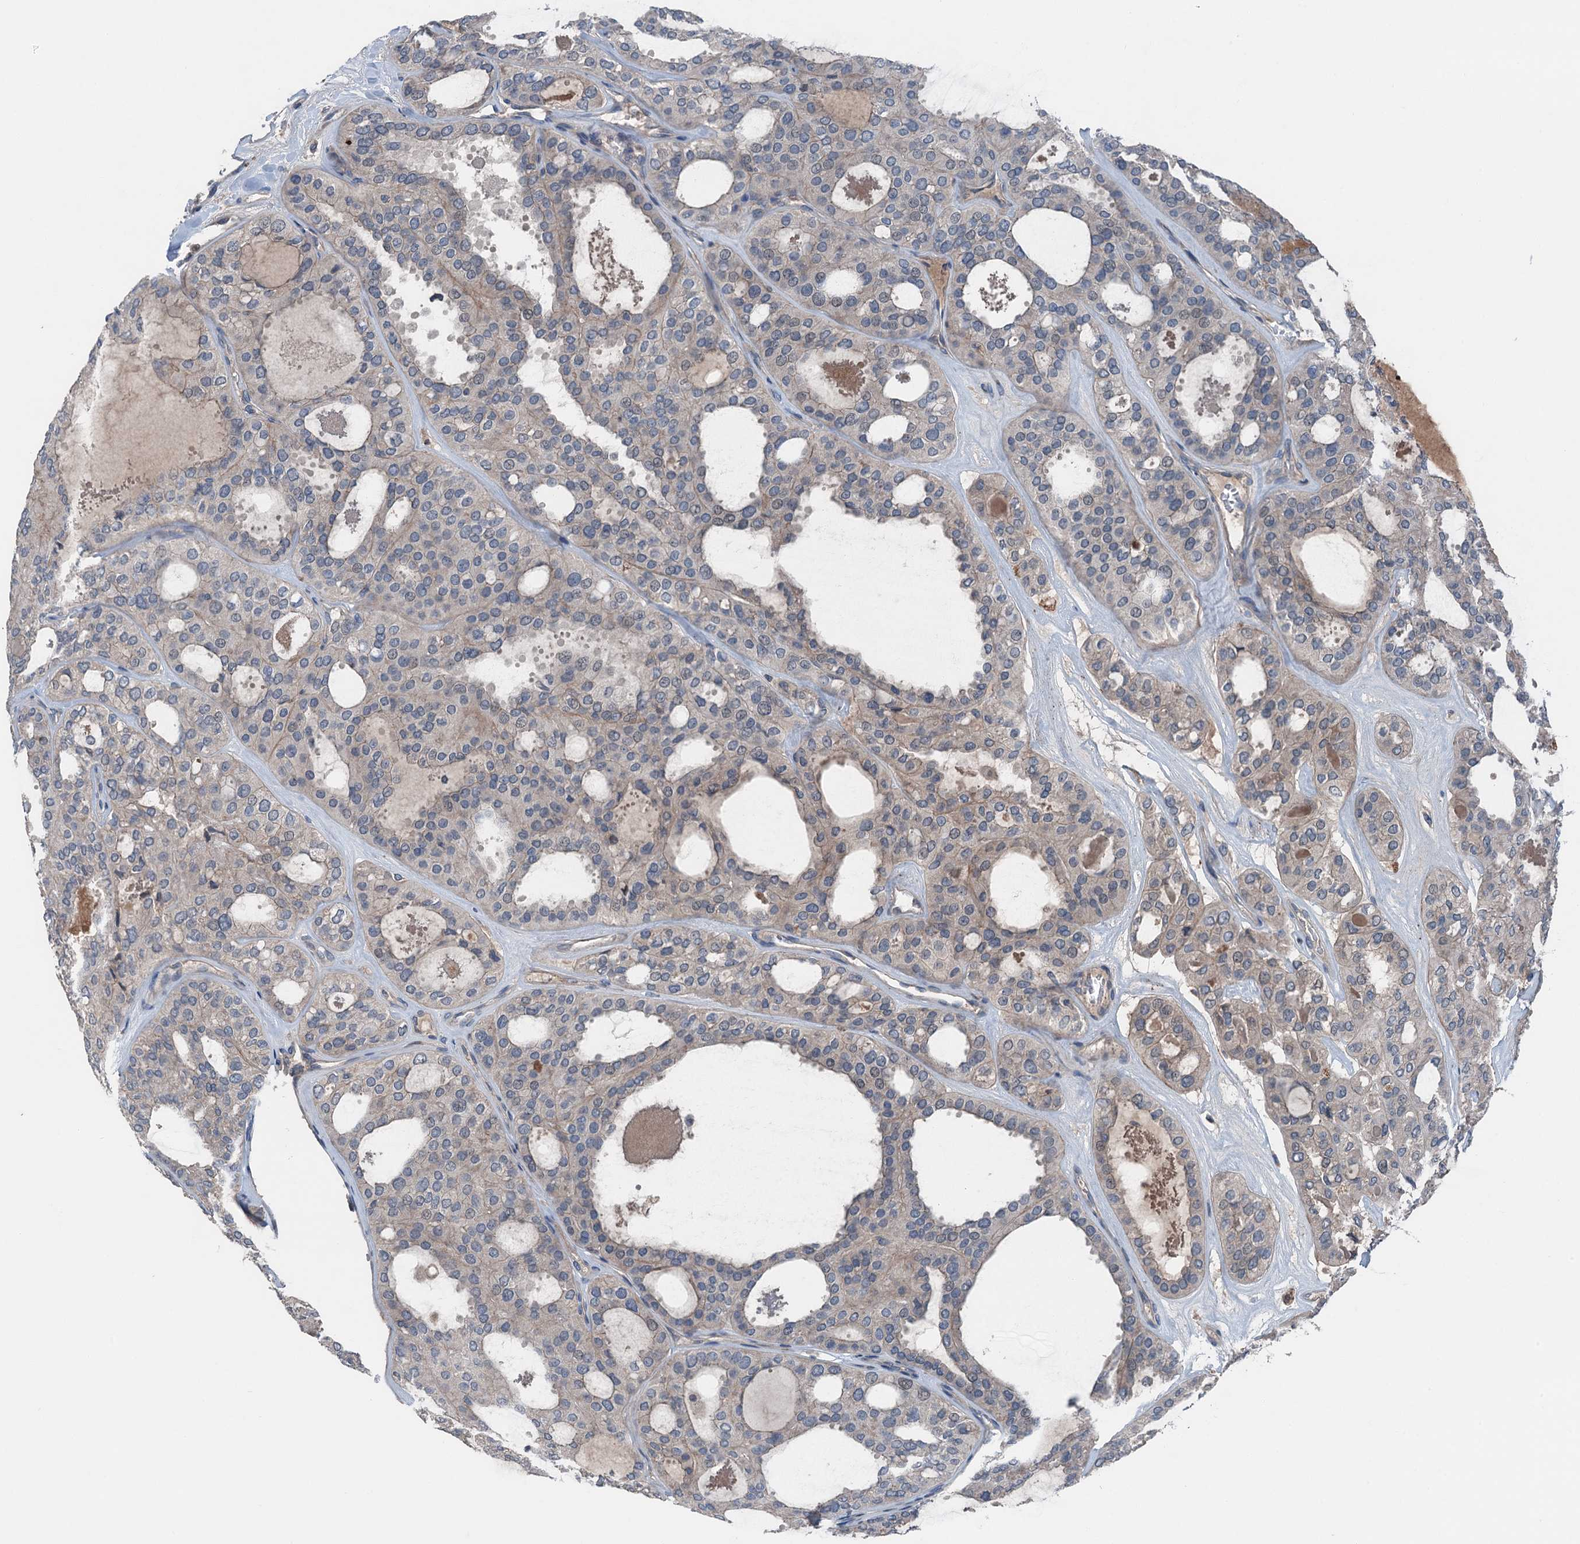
{"staining": {"intensity": "weak", "quantity": "<25%", "location": "cytoplasmic/membranous"}, "tissue": "thyroid cancer", "cell_type": "Tumor cells", "image_type": "cancer", "snomed": [{"axis": "morphology", "description": "Follicular adenoma carcinoma, NOS"}, {"axis": "topography", "description": "Thyroid gland"}], "caption": "Thyroid cancer stained for a protein using IHC demonstrates no staining tumor cells.", "gene": "SLC2A10", "patient": {"sex": "male", "age": 75}}